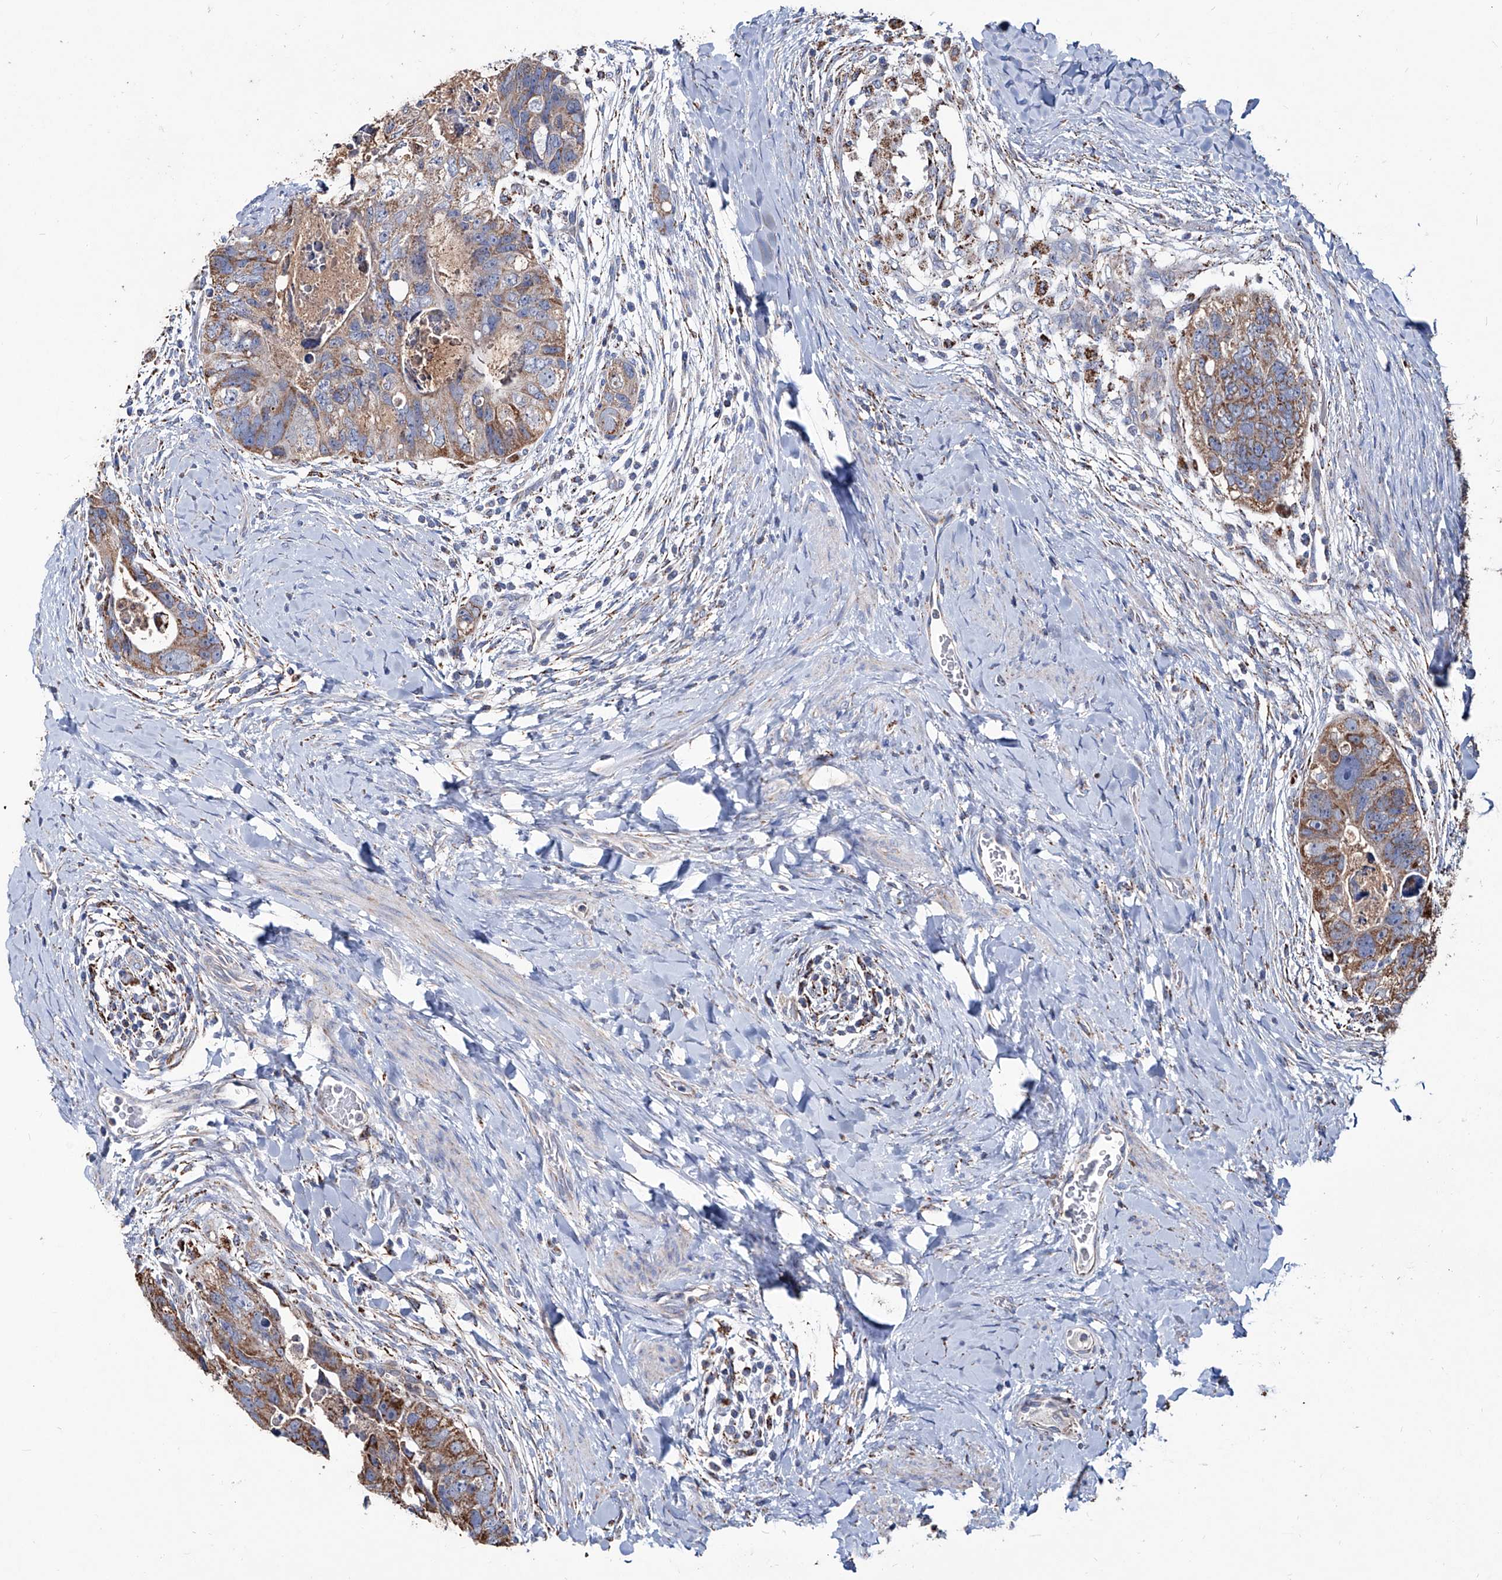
{"staining": {"intensity": "moderate", "quantity": ">75%", "location": "cytoplasmic/membranous"}, "tissue": "colorectal cancer", "cell_type": "Tumor cells", "image_type": "cancer", "snomed": [{"axis": "morphology", "description": "Adenocarcinoma, NOS"}, {"axis": "topography", "description": "Rectum"}], "caption": "A medium amount of moderate cytoplasmic/membranous expression is seen in approximately >75% of tumor cells in colorectal adenocarcinoma tissue.", "gene": "NHS", "patient": {"sex": "male", "age": 59}}